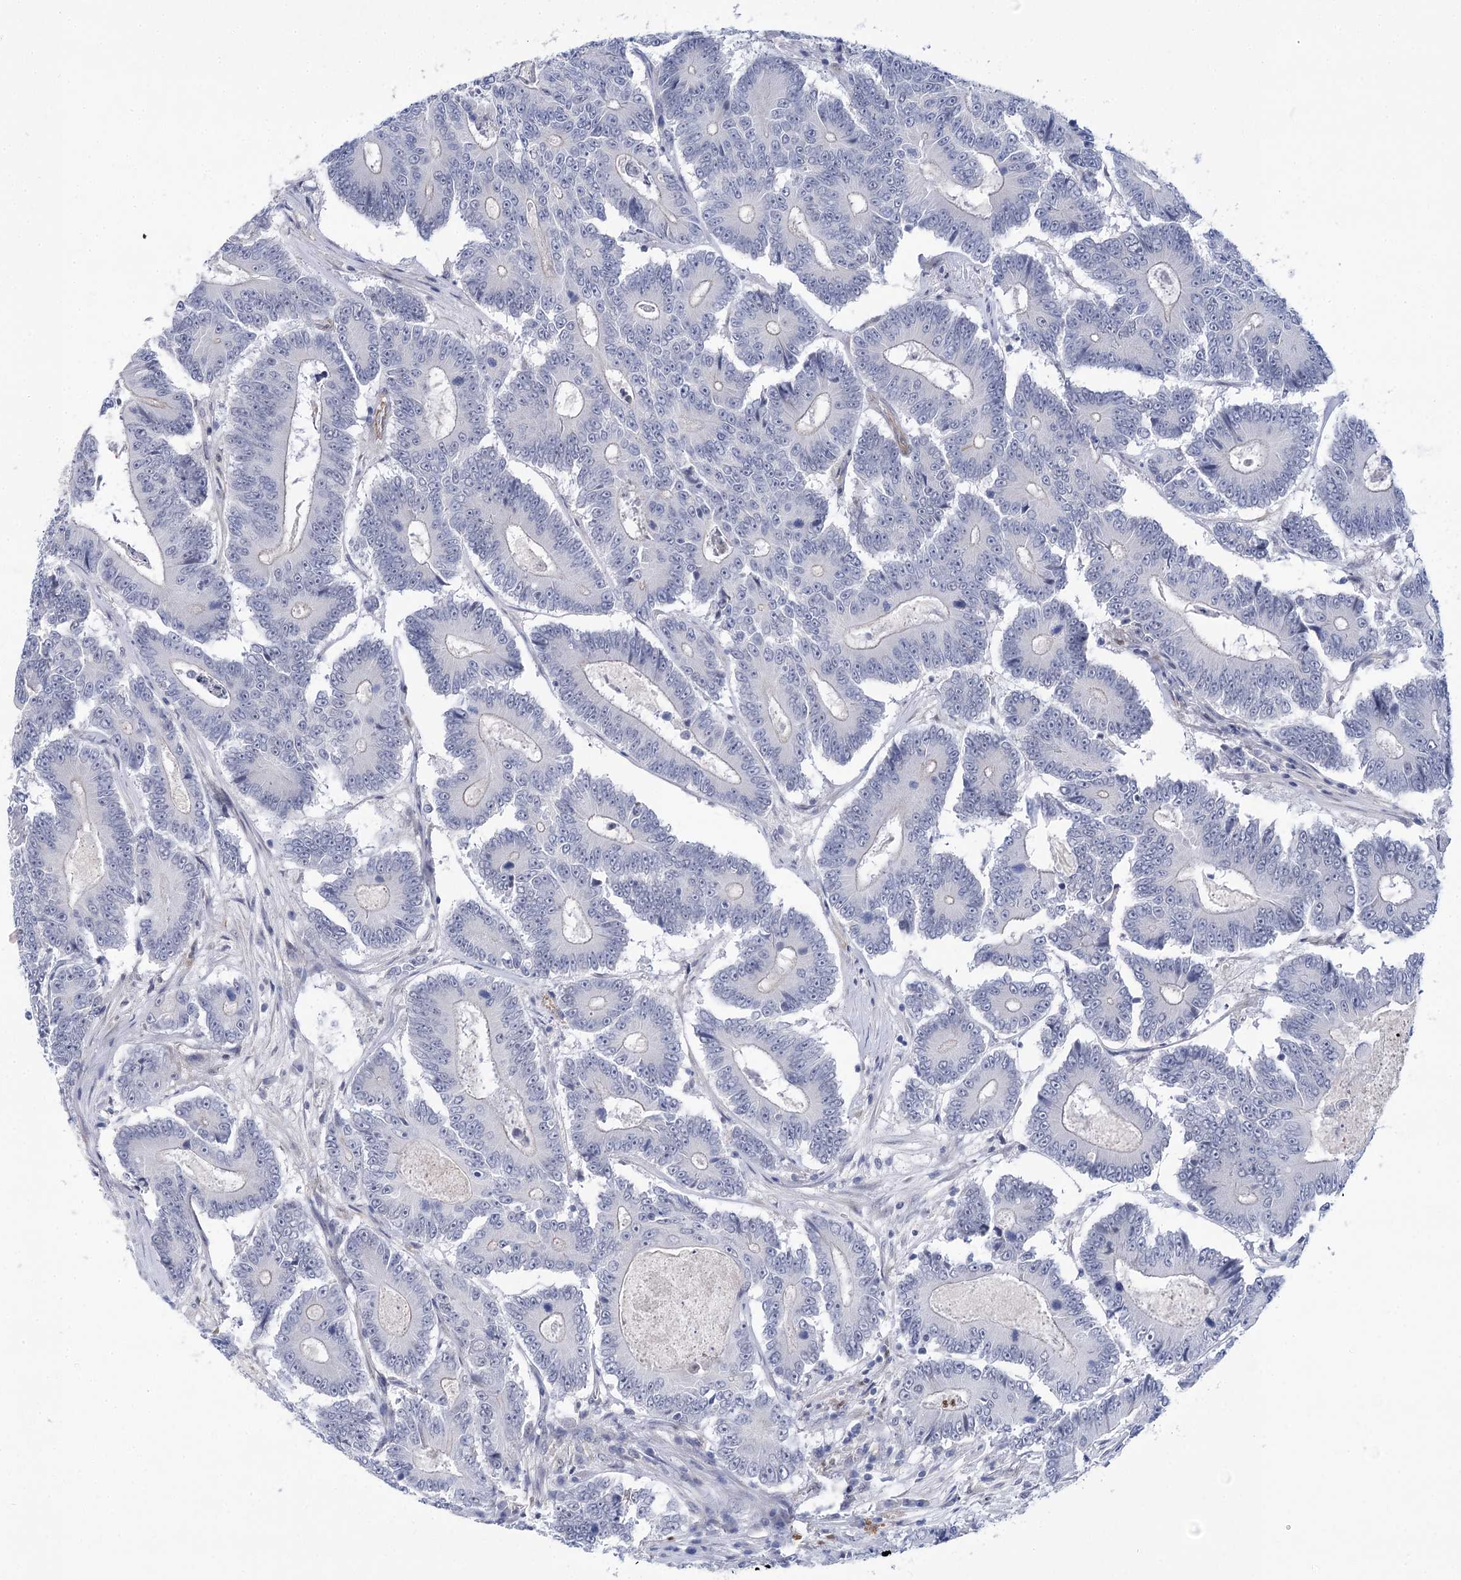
{"staining": {"intensity": "negative", "quantity": "none", "location": "none"}, "tissue": "colorectal cancer", "cell_type": "Tumor cells", "image_type": "cancer", "snomed": [{"axis": "morphology", "description": "Adenocarcinoma, NOS"}, {"axis": "topography", "description": "Colon"}], "caption": "Tumor cells show no significant protein staining in adenocarcinoma (colorectal).", "gene": "THAP6", "patient": {"sex": "male", "age": 83}}